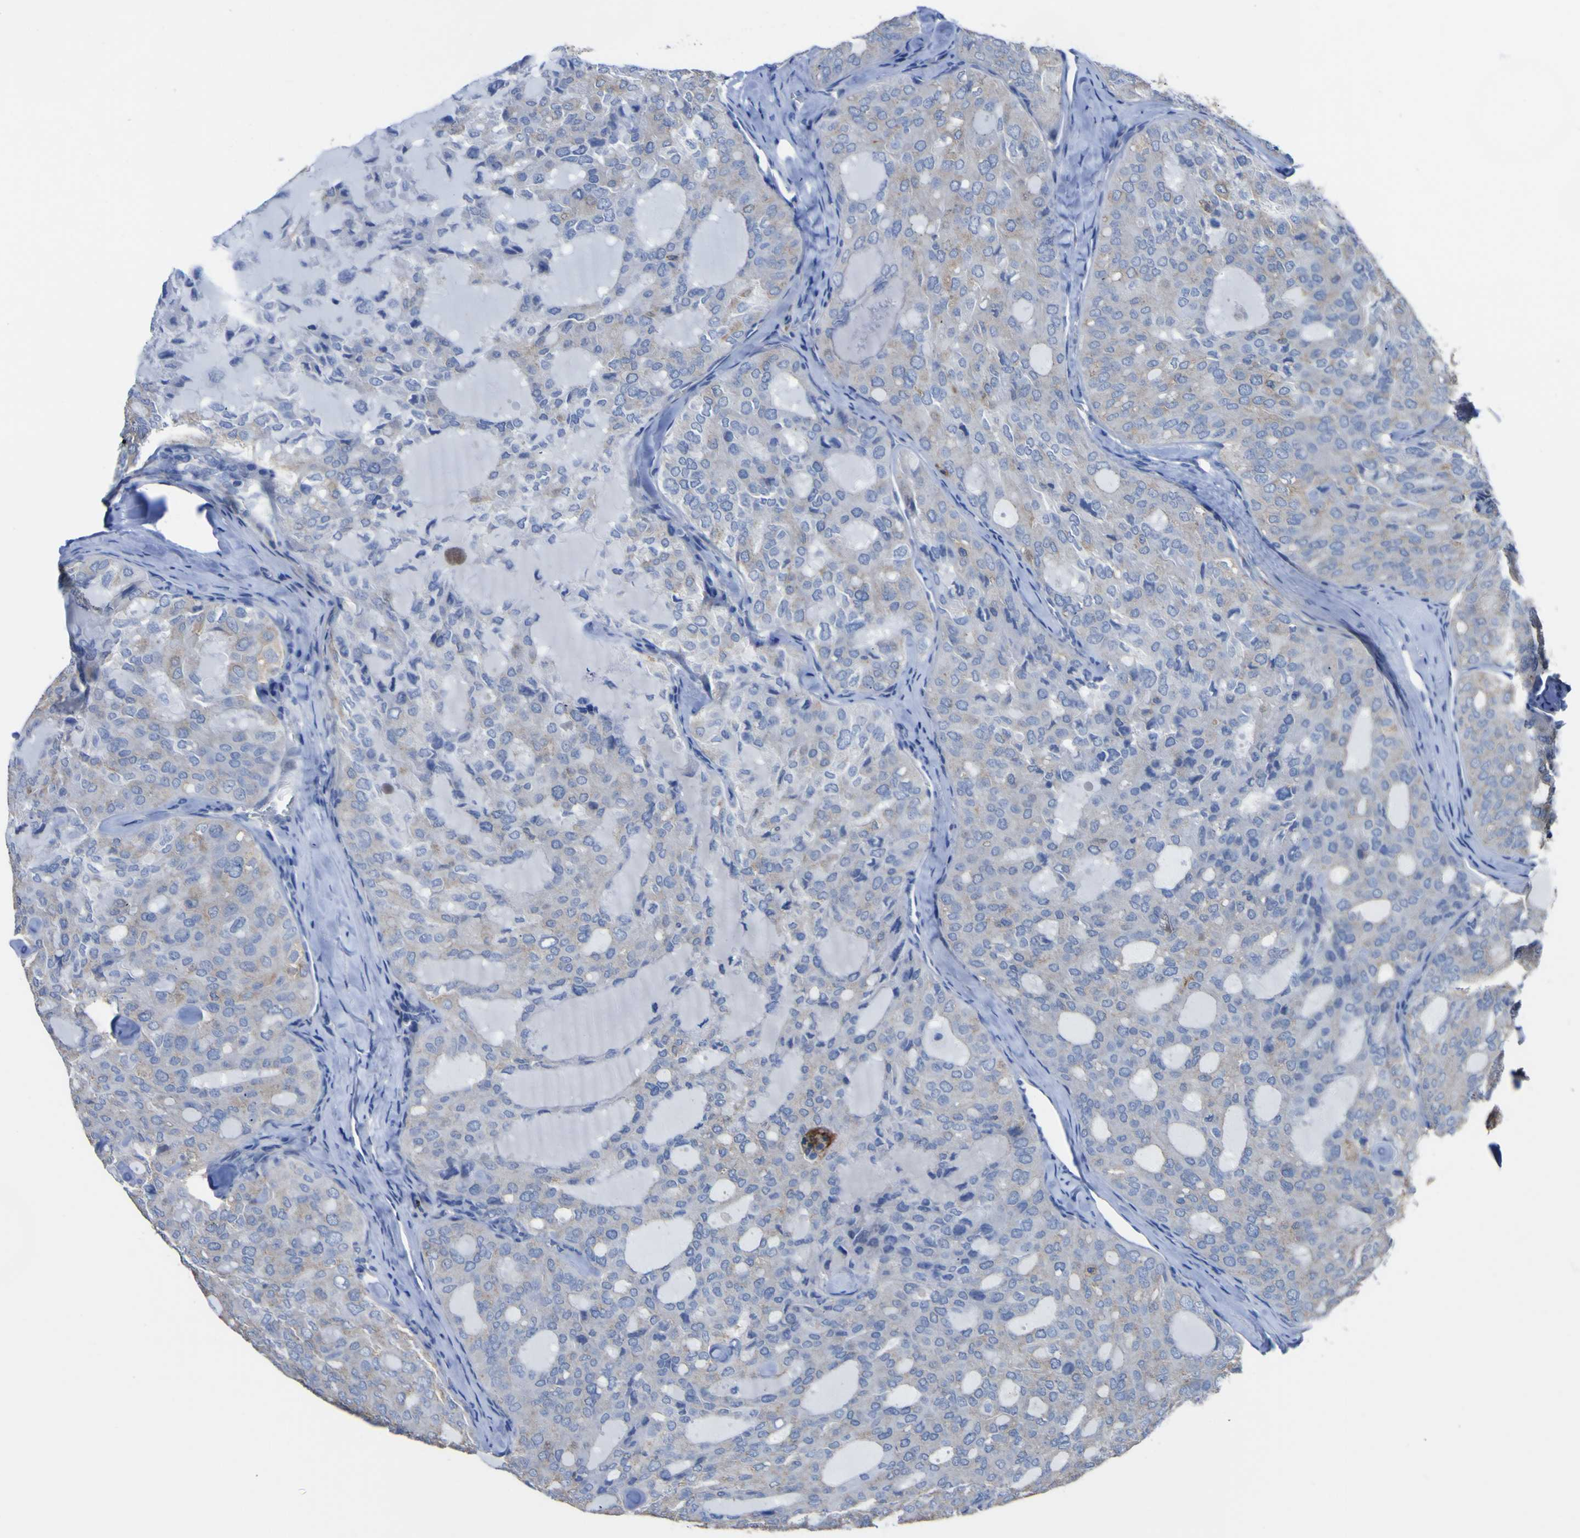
{"staining": {"intensity": "weak", "quantity": "<25%", "location": "cytoplasmic/membranous"}, "tissue": "thyroid cancer", "cell_type": "Tumor cells", "image_type": "cancer", "snomed": [{"axis": "morphology", "description": "Follicular adenoma carcinoma, NOS"}, {"axis": "topography", "description": "Thyroid gland"}], "caption": "This is a micrograph of IHC staining of thyroid follicular adenoma carcinoma, which shows no positivity in tumor cells.", "gene": "AGO4", "patient": {"sex": "male", "age": 75}}